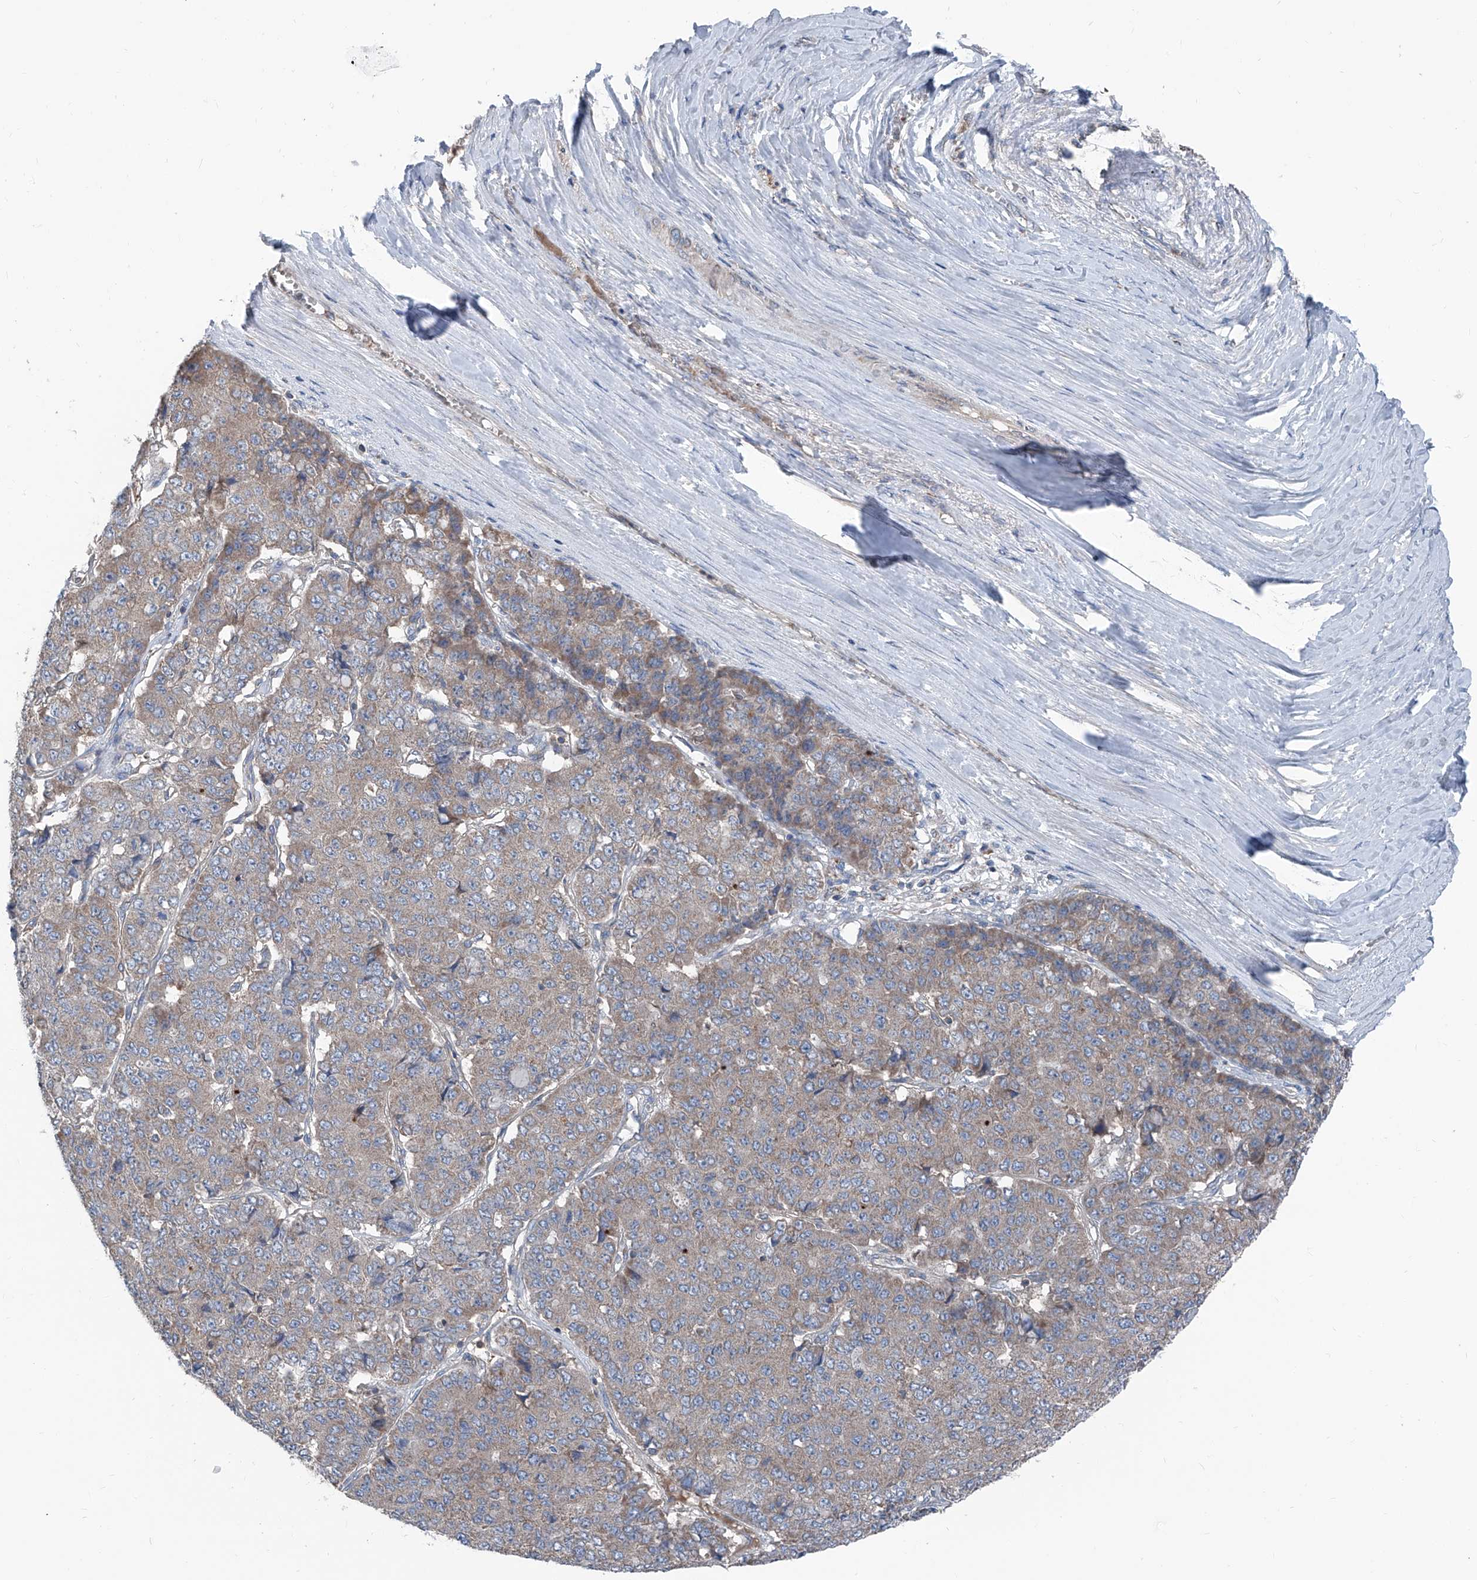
{"staining": {"intensity": "weak", "quantity": "25%-75%", "location": "cytoplasmic/membranous"}, "tissue": "pancreatic cancer", "cell_type": "Tumor cells", "image_type": "cancer", "snomed": [{"axis": "morphology", "description": "Adenocarcinoma, NOS"}, {"axis": "topography", "description": "Pancreas"}], "caption": "Pancreatic adenocarcinoma stained with DAB (3,3'-diaminobenzidine) immunohistochemistry reveals low levels of weak cytoplasmic/membranous staining in approximately 25%-75% of tumor cells. (brown staining indicates protein expression, while blue staining denotes nuclei).", "gene": "GPAT3", "patient": {"sex": "male", "age": 50}}